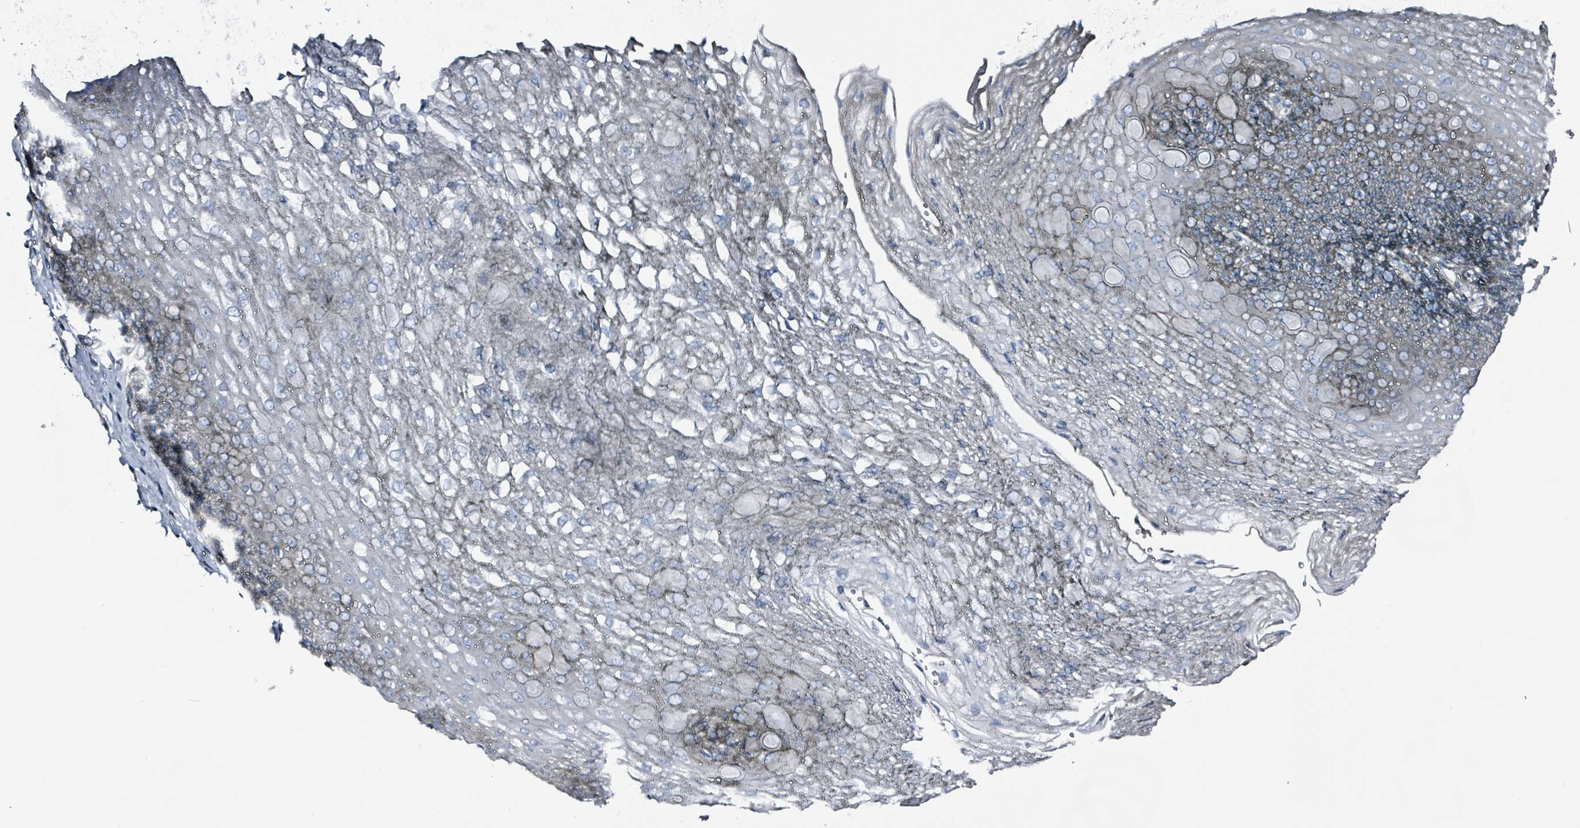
{"staining": {"intensity": "negative", "quantity": "none", "location": "none"}, "tissue": "esophagus", "cell_type": "Squamous epithelial cells", "image_type": "normal", "snomed": [{"axis": "morphology", "description": "Normal tissue, NOS"}, {"axis": "topography", "description": "Esophagus"}], "caption": "This is a photomicrograph of immunohistochemistry staining of benign esophagus, which shows no positivity in squamous epithelial cells.", "gene": "B3GAT3", "patient": {"sex": "female", "age": 66}}